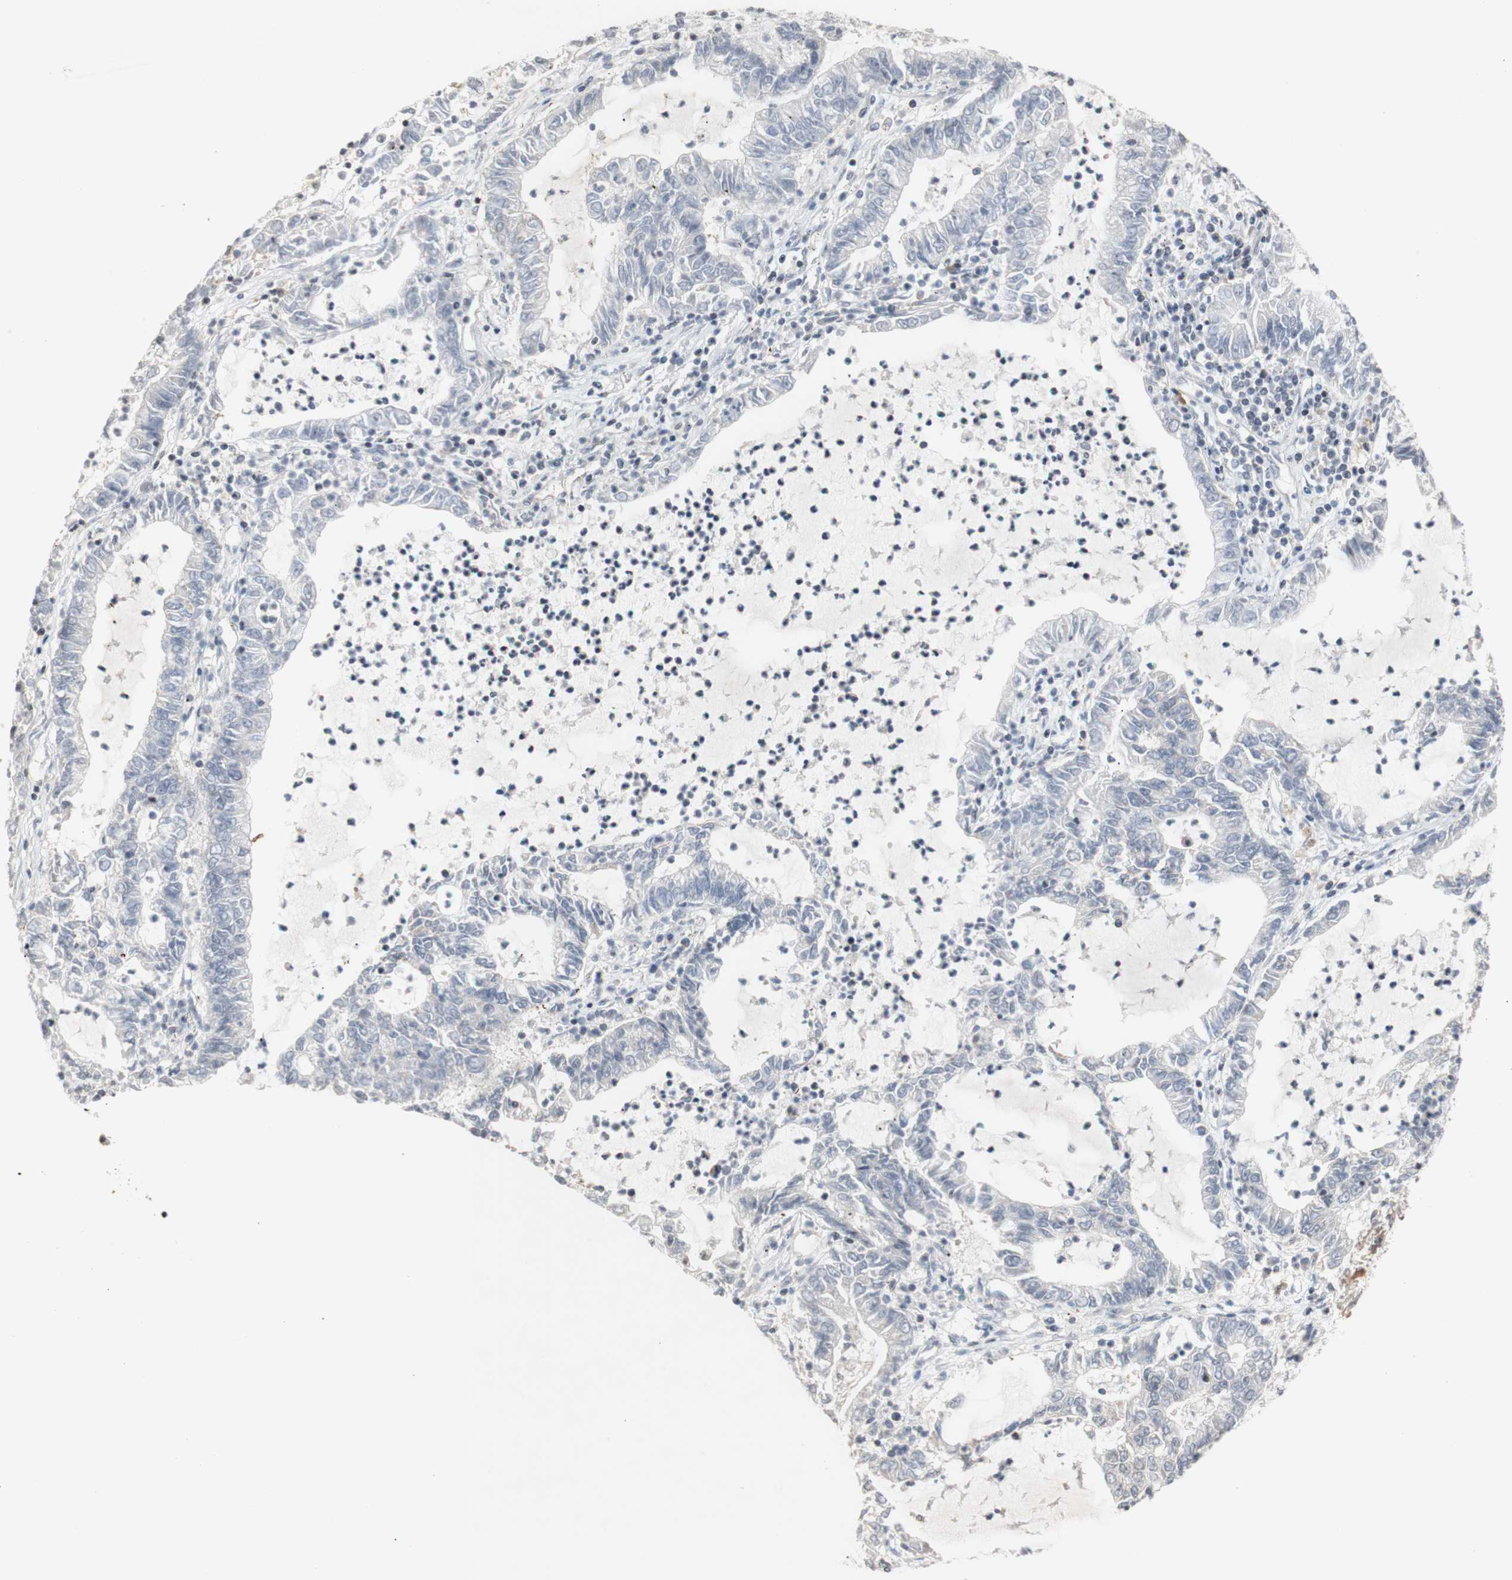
{"staining": {"intensity": "negative", "quantity": "none", "location": "none"}, "tissue": "lung cancer", "cell_type": "Tumor cells", "image_type": "cancer", "snomed": [{"axis": "morphology", "description": "Adenocarcinoma, NOS"}, {"axis": "topography", "description": "Lung"}], "caption": "Lung adenocarcinoma was stained to show a protein in brown. There is no significant expression in tumor cells. (Brightfield microscopy of DAB IHC at high magnification).", "gene": "FOSB", "patient": {"sex": "female", "age": 51}}